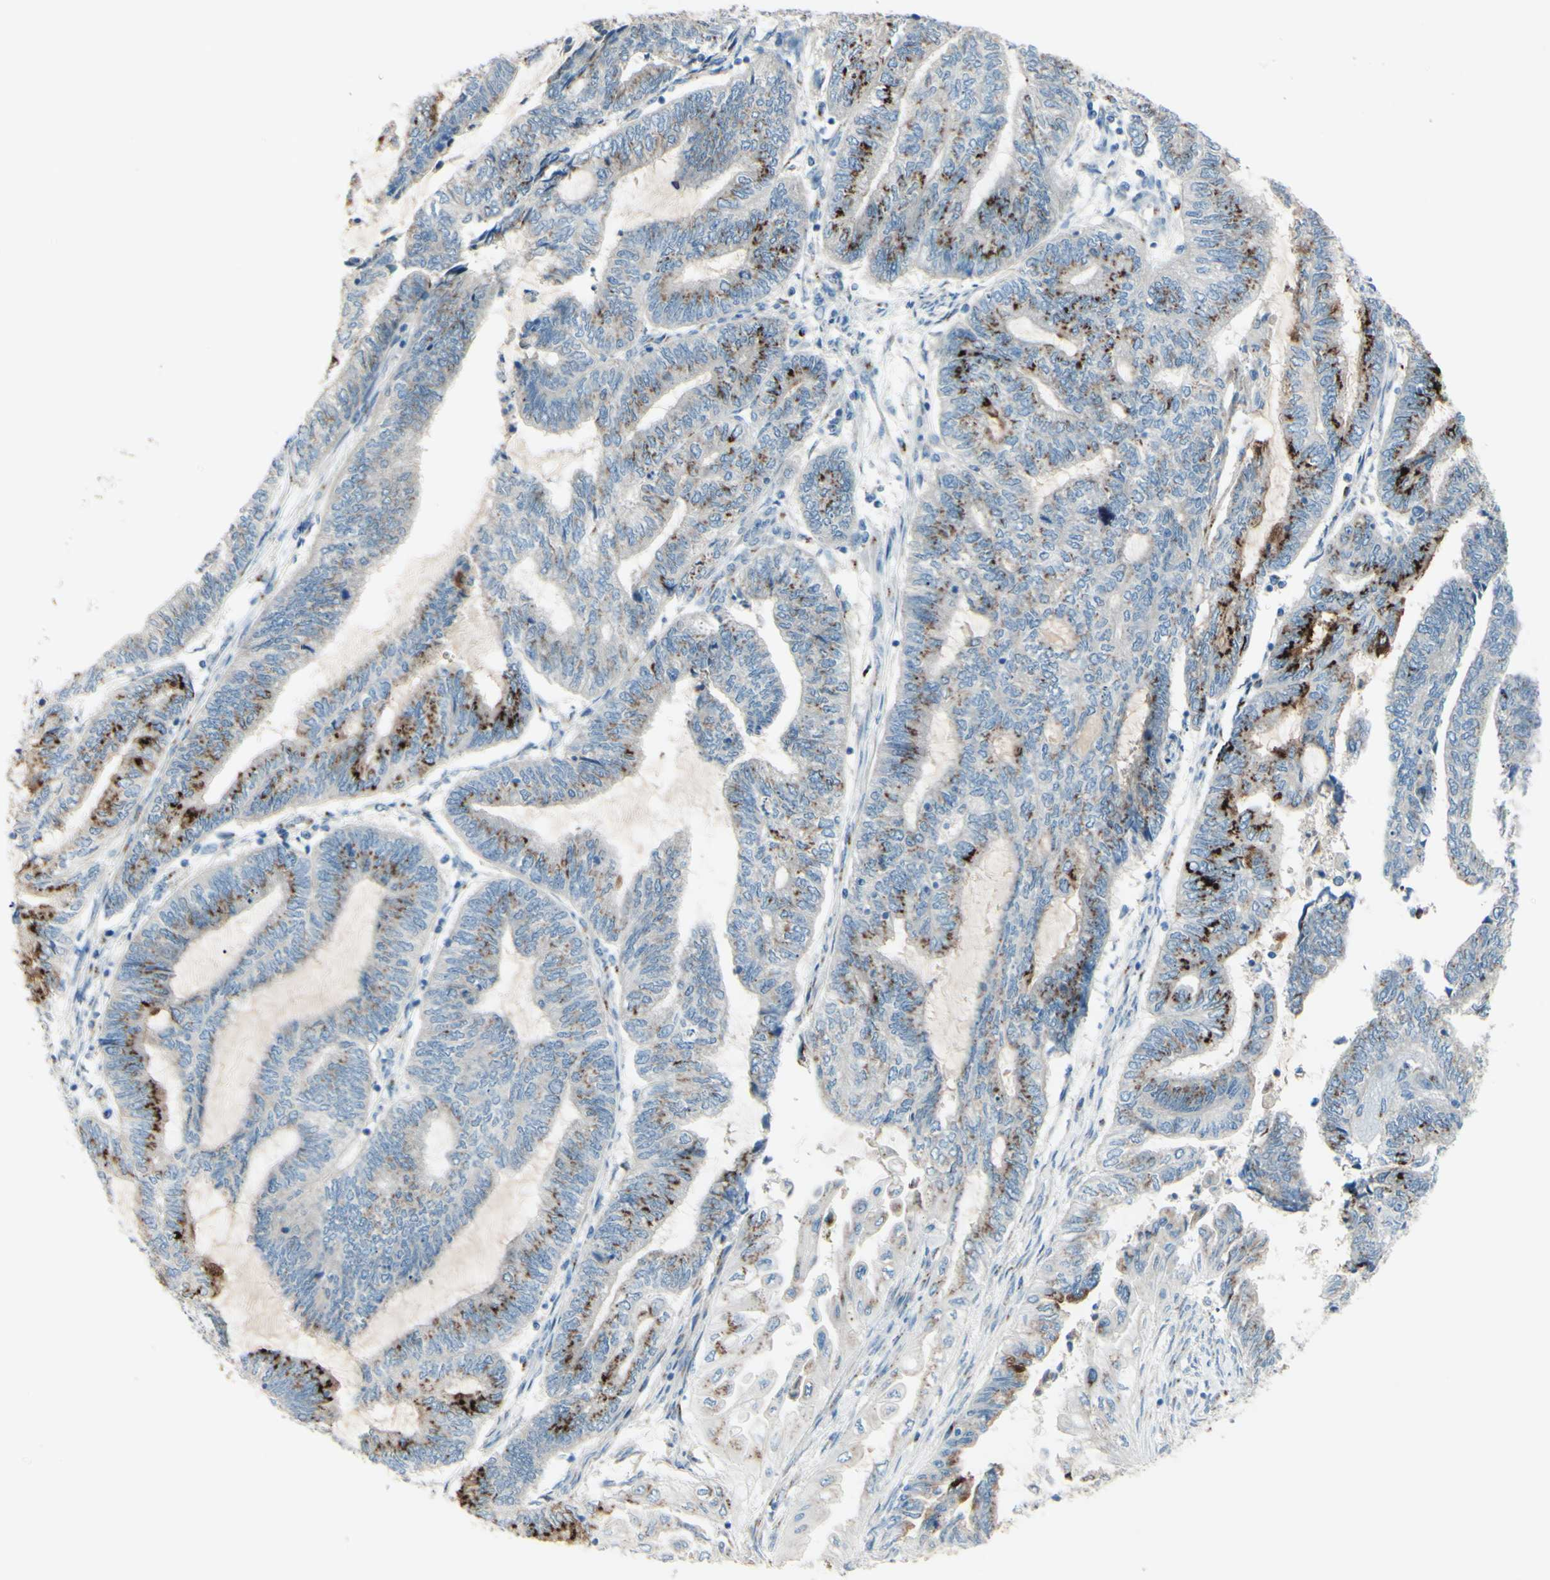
{"staining": {"intensity": "strong", "quantity": "25%-75%", "location": "cytoplasmic/membranous"}, "tissue": "endometrial cancer", "cell_type": "Tumor cells", "image_type": "cancer", "snomed": [{"axis": "morphology", "description": "Adenocarcinoma, NOS"}, {"axis": "topography", "description": "Uterus"}, {"axis": "topography", "description": "Endometrium"}], "caption": "Protein staining of endometrial cancer tissue exhibits strong cytoplasmic/membranous expression in about 25%-75% of tumor cells. (DAB (3,3'-diaminobenzidine) IHC with brightfield microscopy, high magnification).", "gene": "B4GALT1", "patient": {"sex": "female", "age": 70}}